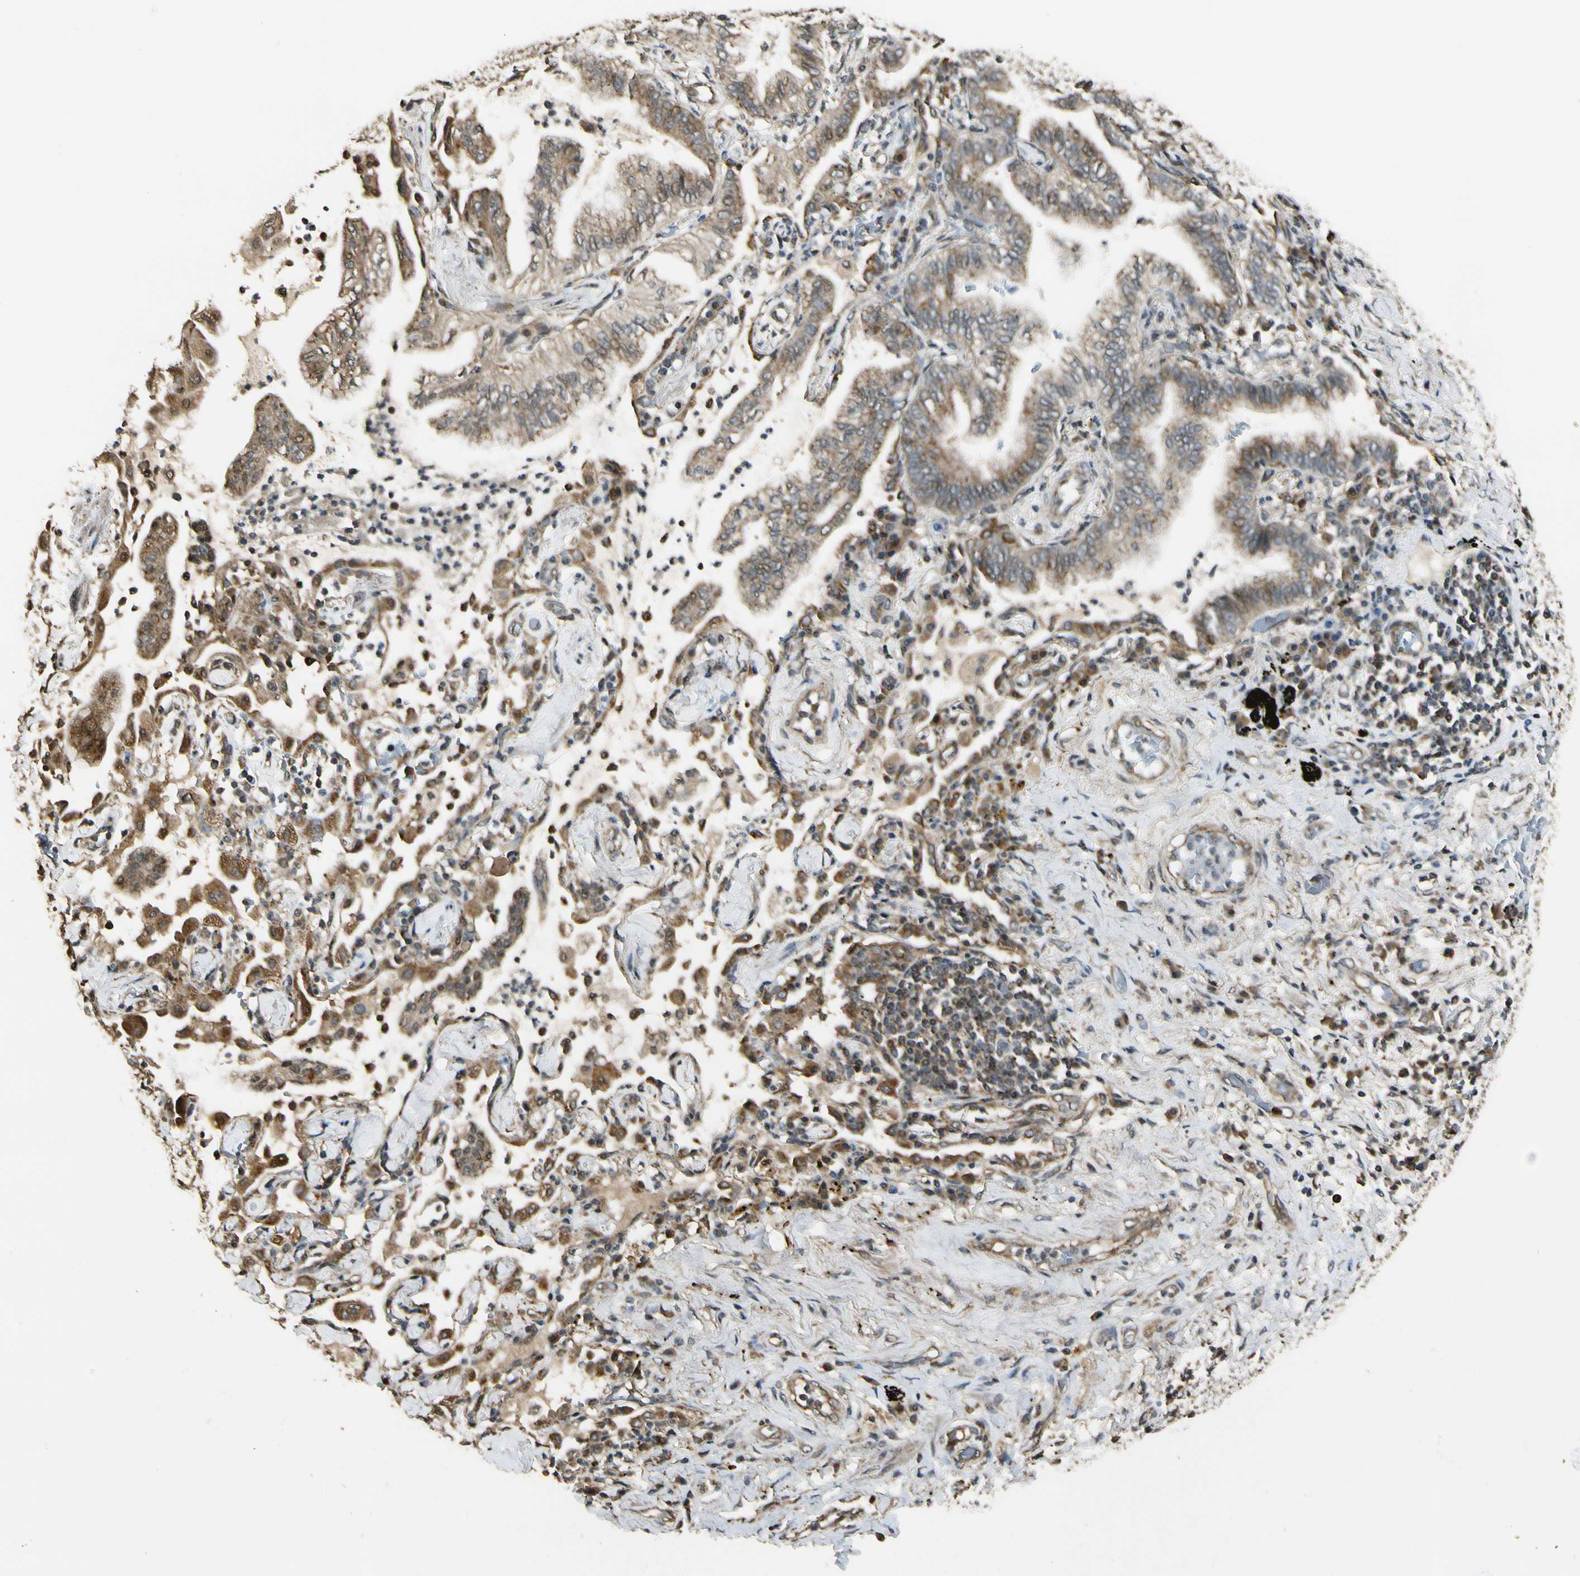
{"staining": {"intensity": "weak", "quantity": ">75%", "location": "cytoplasmic/membranous"}, "tissue": "lung cancer", "cell_type": "Tumor cells", "image_type": "cancer", "snomed": [{"axis": "morphology", "description": "Normal tissue, NOS"}, {"axis": "morphology", "description": "Adenocarcinoma, NOS"}, {"axis": "topography", "description": "Bronchus"}, {"axis": "topography", "description": "Lung"}], "caption": "This image displays immunohistochemistry (IHC) staining of adenocarcinoma (lung), with low weak cytoplasmic/membranous staining in about >75% of tumor cells.", "gene": "LAMTOR1", "patient": {"sex": "female", "age": 70}}